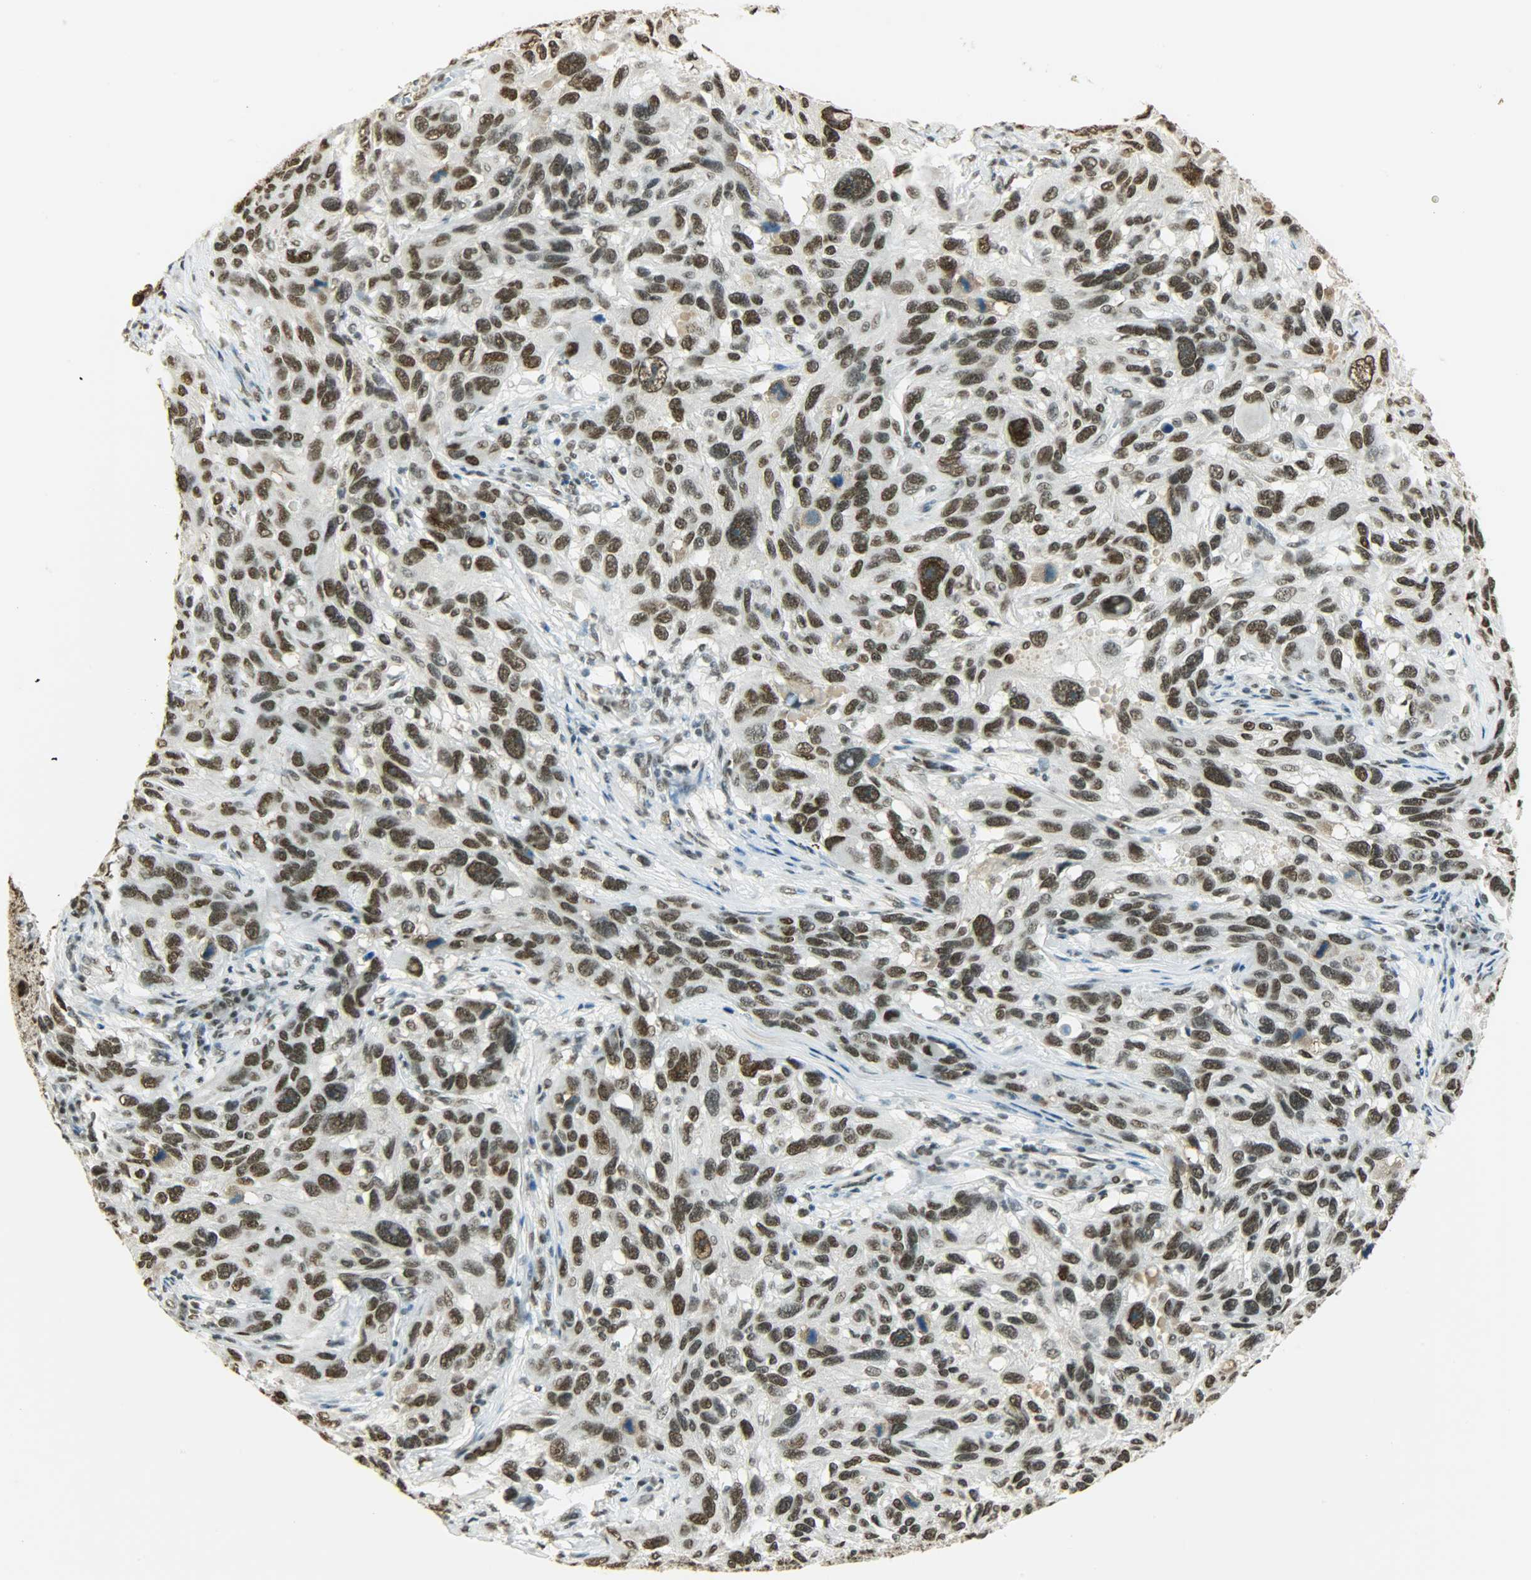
{"staining": {"intensity": "strong", "quantity": ">75%", "location": "nuclear"}, "tissue": "melanoma", "cell_type": "Tumor cells", "image_type": "cancer", "snomed": [{"axis": "morphology", "description": "Malignant melanoma, NOS"}, {"axis": "topography", "description": "Skin"}], "caption": "Approximately >75% of tumor cells in human malignant melanoma display strong nuclear protein expression as visualized by brown immunohistochemical staining.", "gene": "MYEF2", "patient": {"sex": "male", "age": 53}}